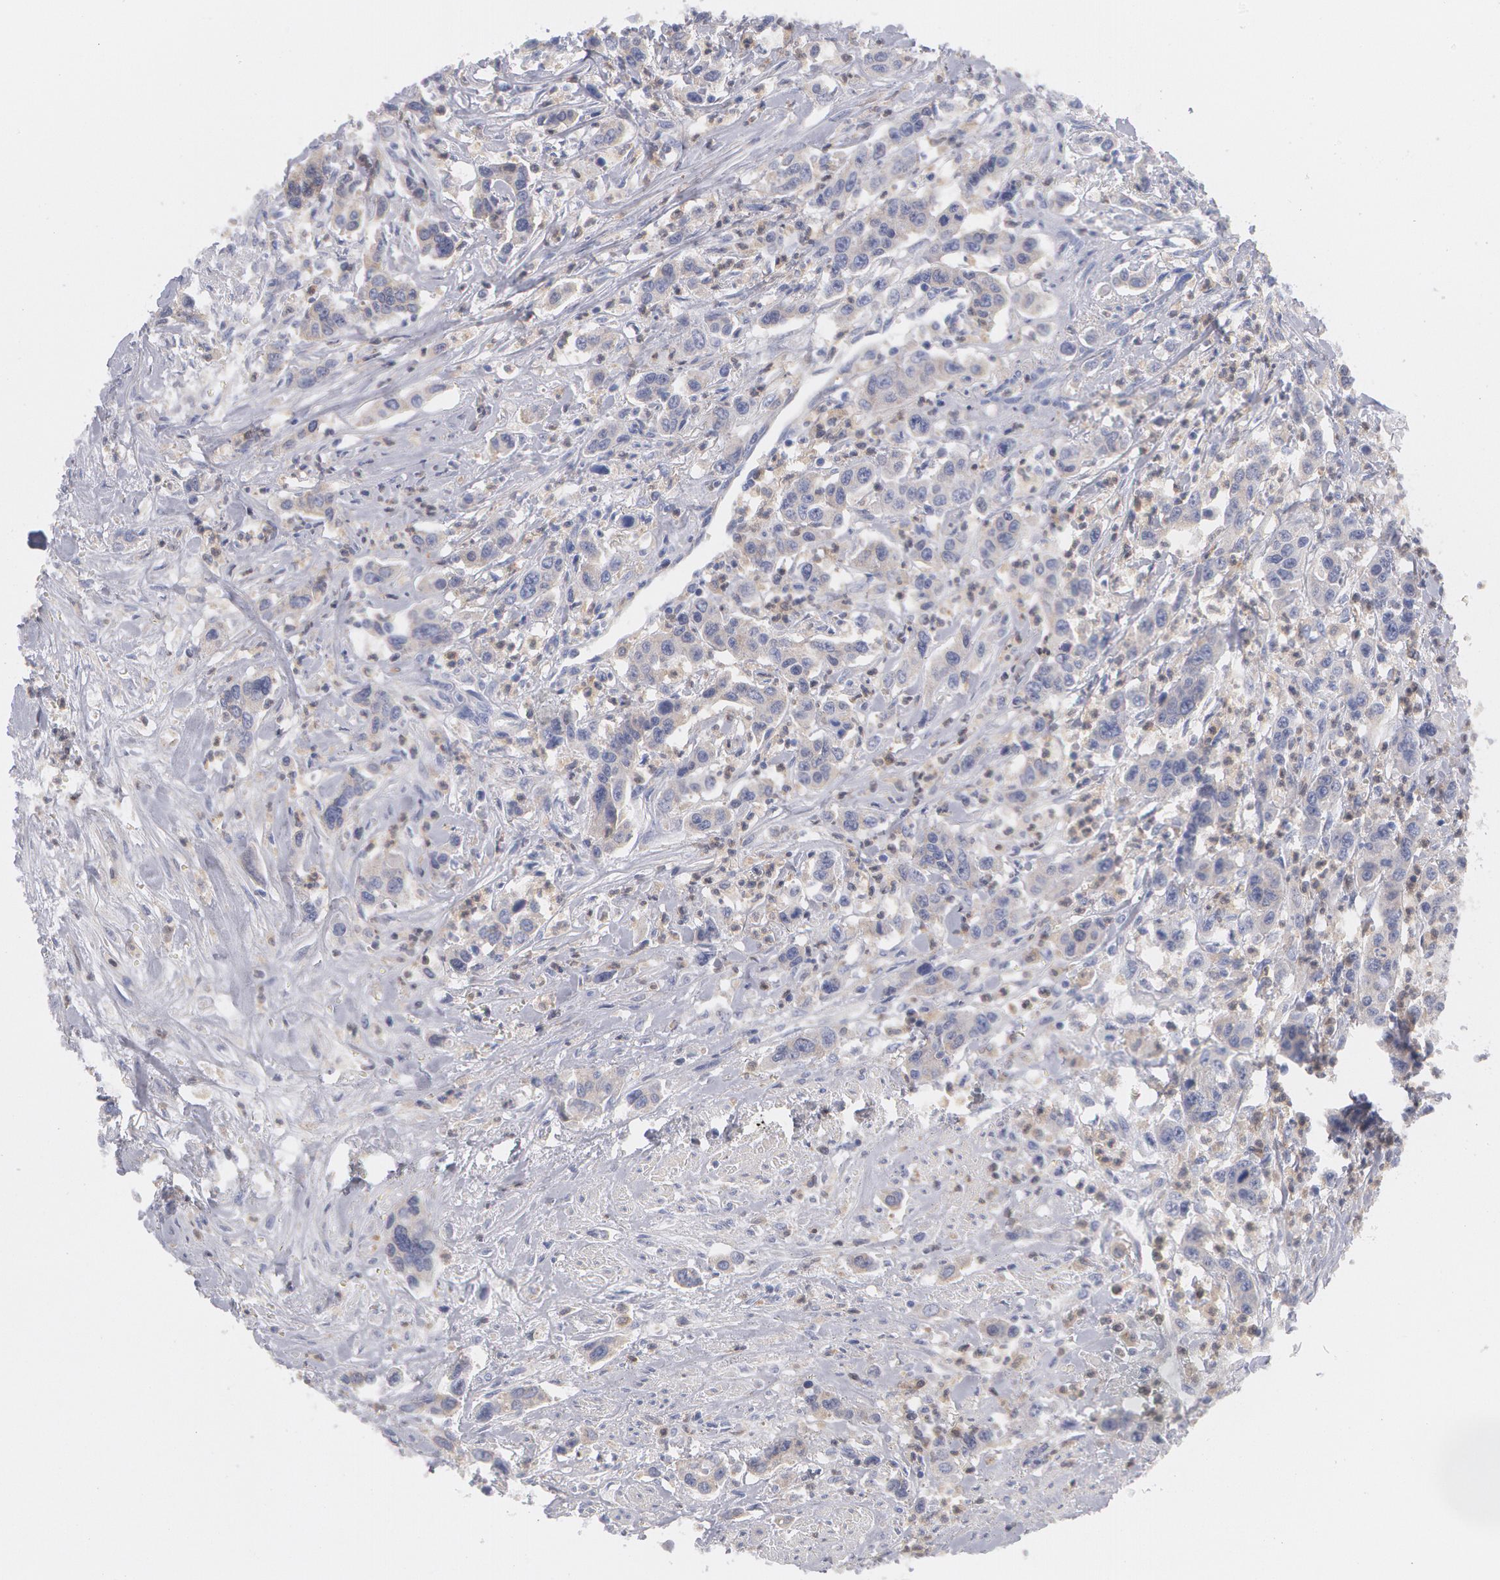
{"staining": {"intensity": "weak", "quantity": ">75%", "location": "cytoplasmic/membranous"}, "tissue": "urothelial cancer", "cell_type": "Tumor cells", "image_type": "cancer", "snomed": [{"axis": "morphology", "description": "Urothelial carcinoma, High grade"}, {"axis": "topography", "description": "Urinary bladder"}], "caption": "The micrograph reveals immunohistochemical staining of urothelial carcinoma (high-grade). There is weak cytoplasmic/membranous staining is seen in about >75% of tumor cells. The staining was performed using DAB (3,3'-diaminobenzidine) to visualize the protein expression in brown, while the nuclei were stained in blue with hematoxylin (Magnification: 20x).", "gene": "SYK", "patient": {"sex": "male", "age": 86}}